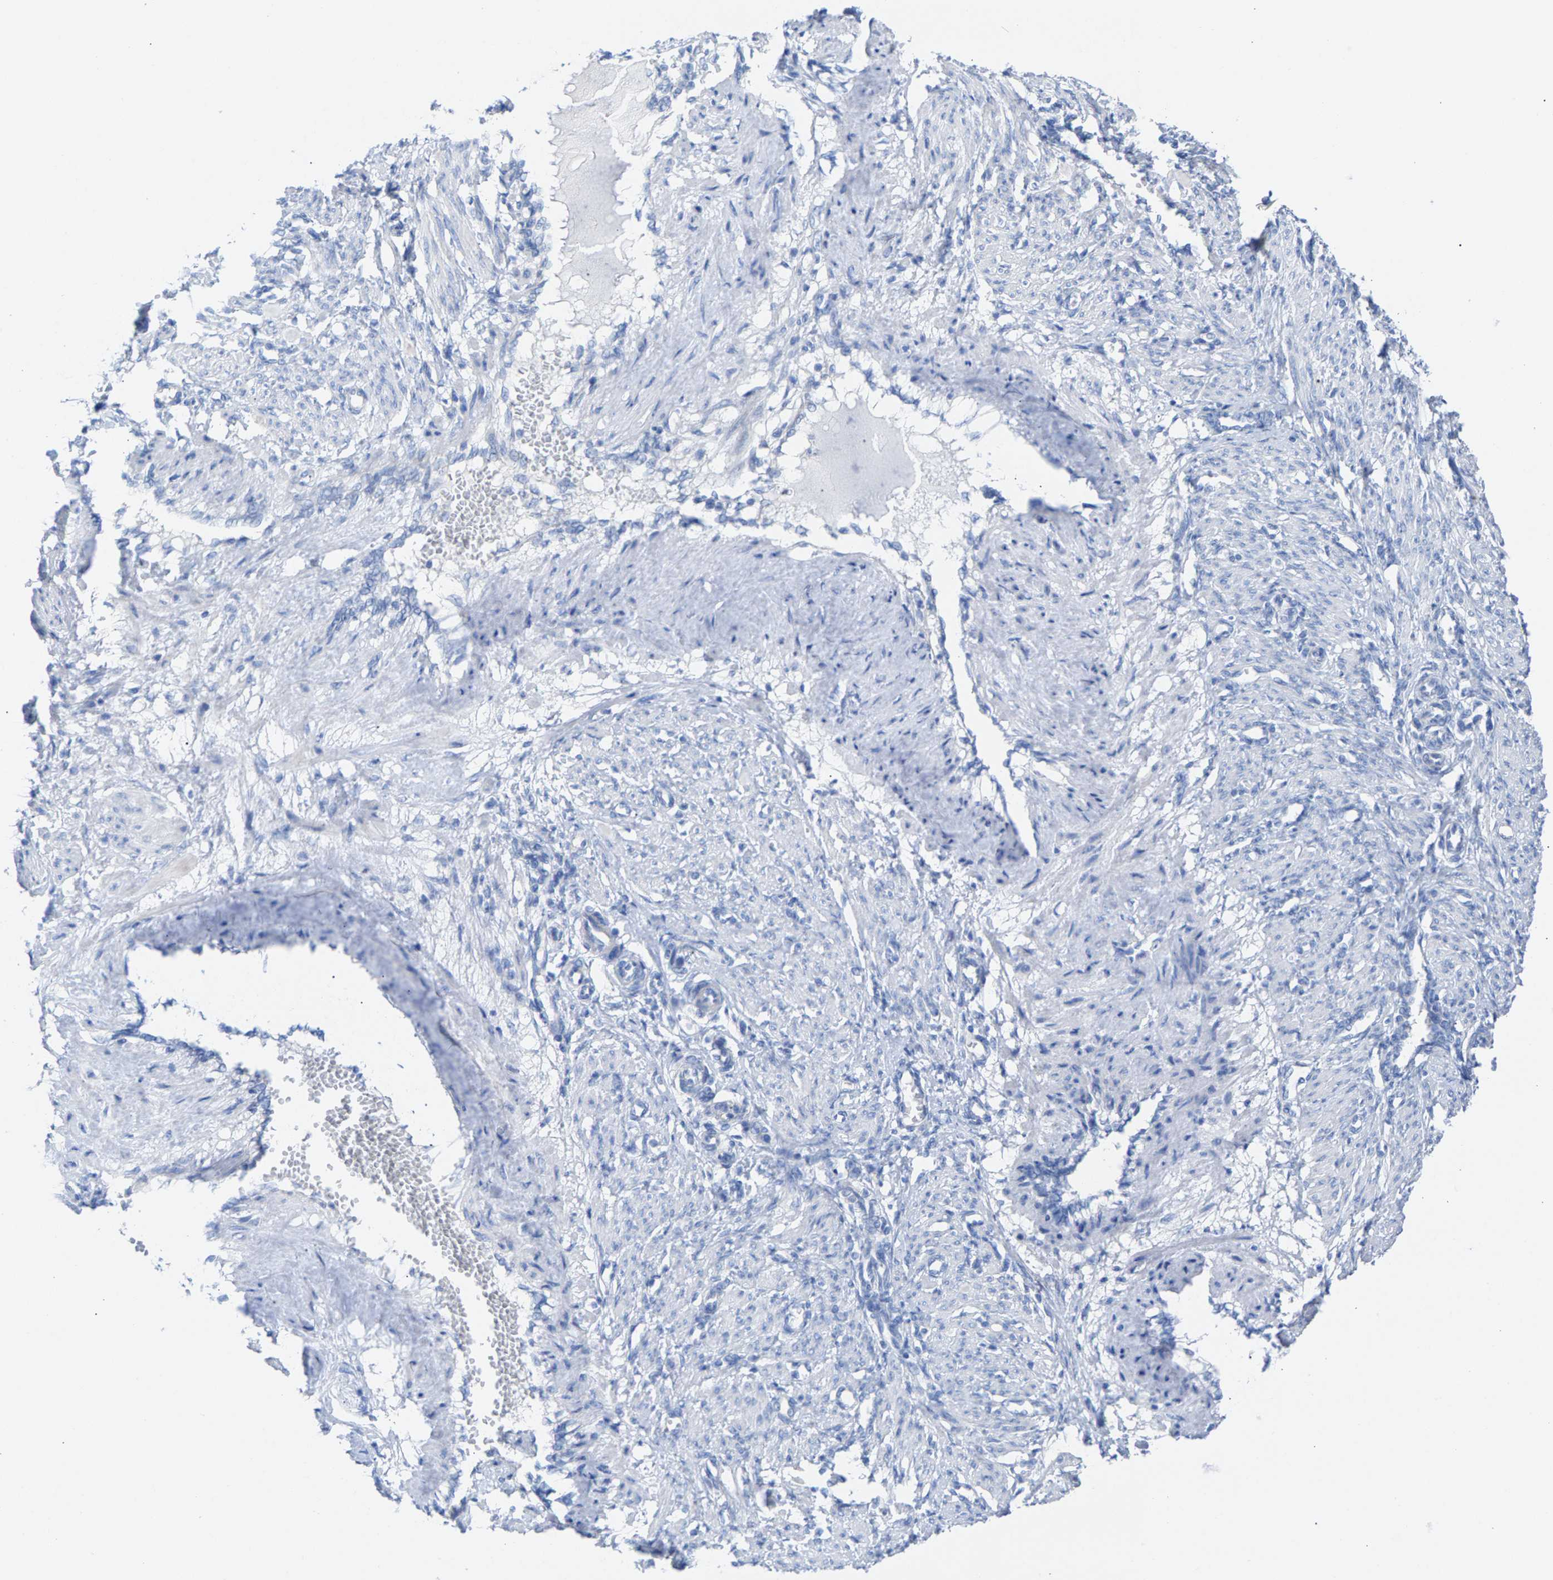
{"staining": {"intensity": "negative", "quantity": "none", "location": "none"}, "tissue": "smooth muscle", "cell_type": "Smooth muscle cells", "image_type": "normal", "snomed": [{"axis": "morphology", "description": "Normal tissue, NOS"}, {"axis": "topography", "description": "Endometrium"}], "caption": "This is an immunohistochemistry (IHC) photomicrograph of benign smooth muscle. There is no staining in smooth muscle cells.", "gene": "CPA1", "patient": {"sex": "female", "age": 33}}